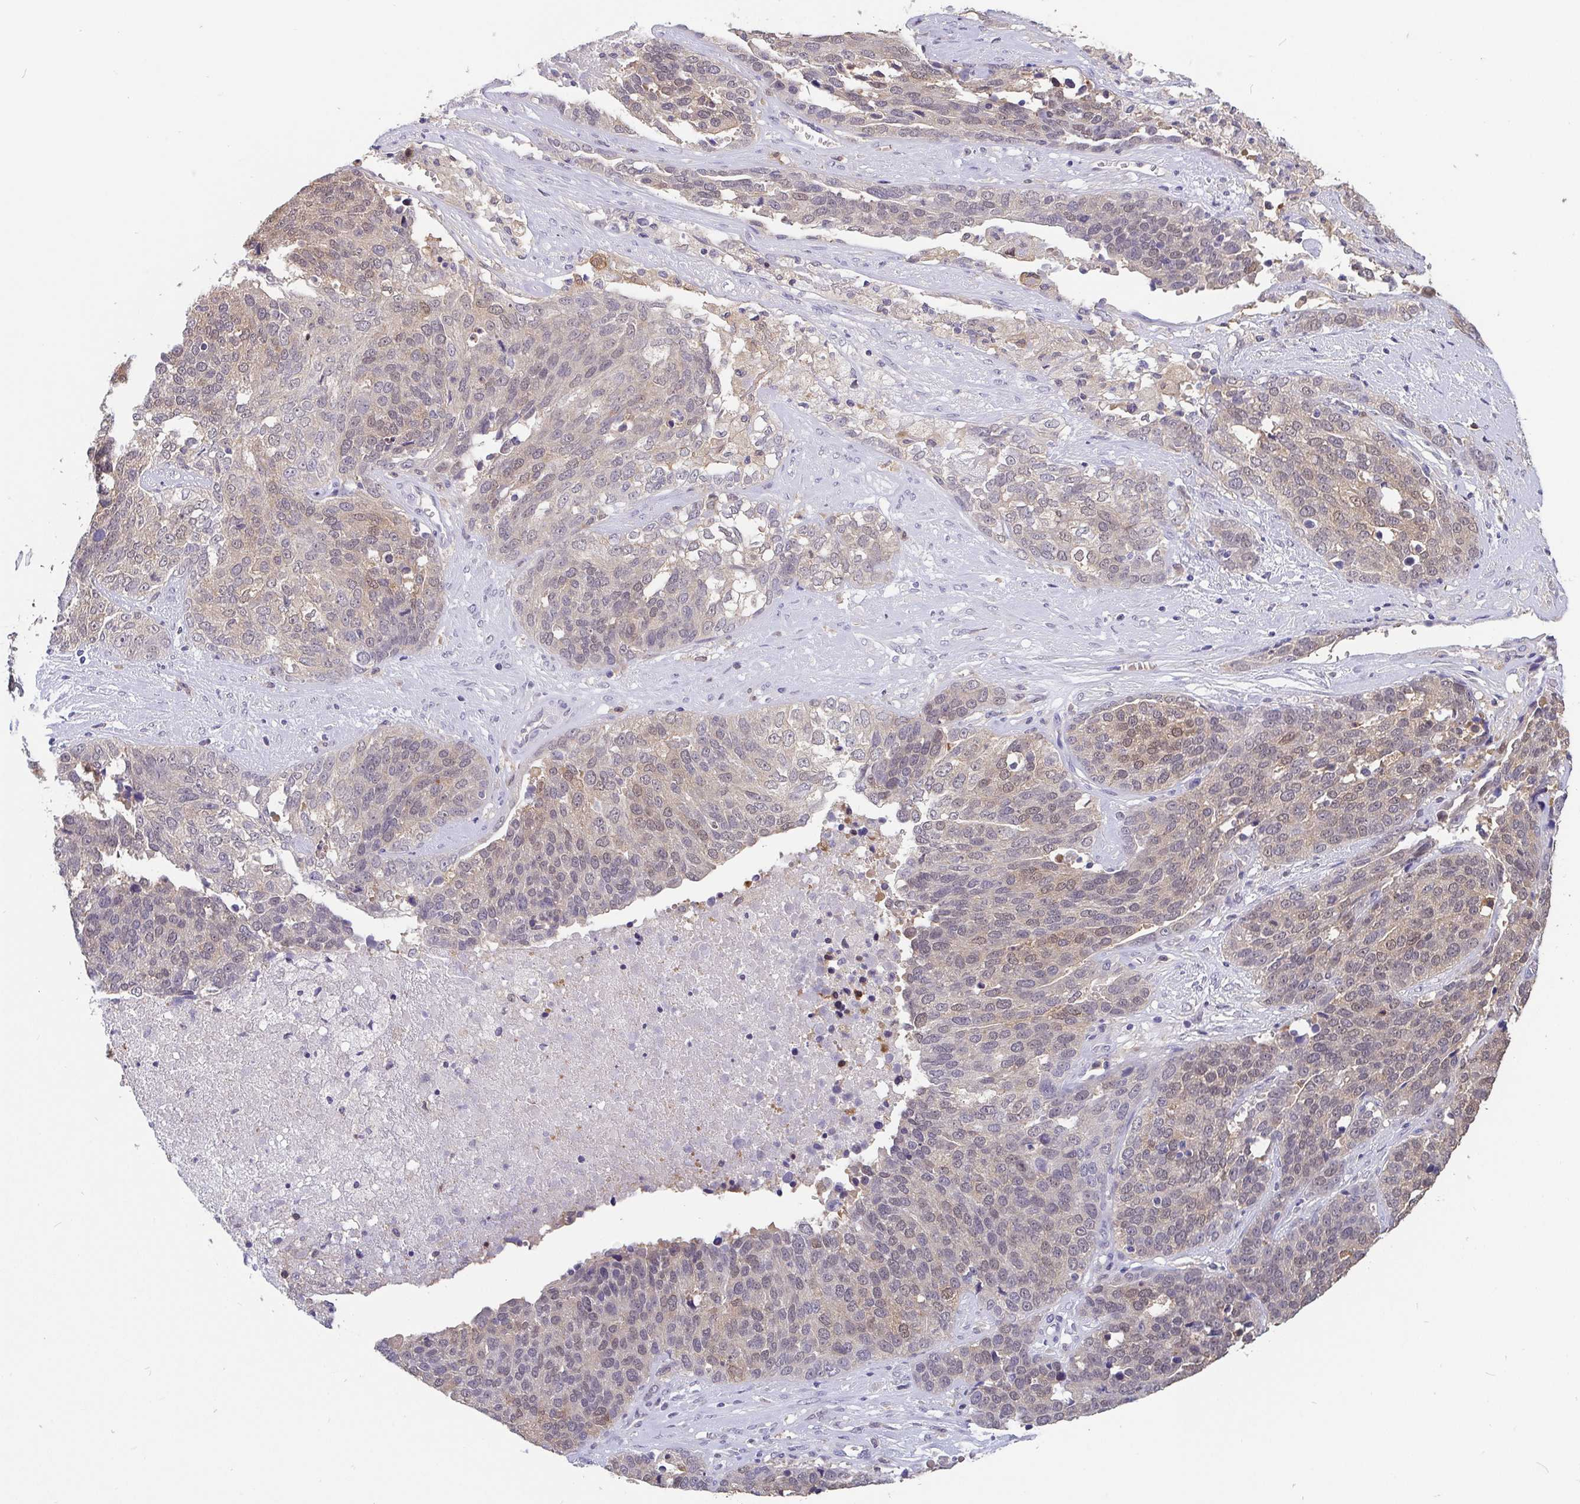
{"staining": {"intensity": "weak", "quantity": "25%-75%", "location": "nuclear"}, "tissue": "ovarian cancer", "cell_type": "Tumor cells", "image_type": "cancer", "snomed": [{"axis": "morphology", "description": "Cystadenocarcinoma, serous, NOS"}, {"axis": "topography", "description": "Ovary"}], "caption": "Tumor cells display low levels of weak nuclear staining in approximately 25%-75% of cells in human ovarian cancer. The protein of interest is shown in brown color, while the nuclei are stained blue.", "gene": "IDH1", "patient": {"sex": "female", "age": 44}}